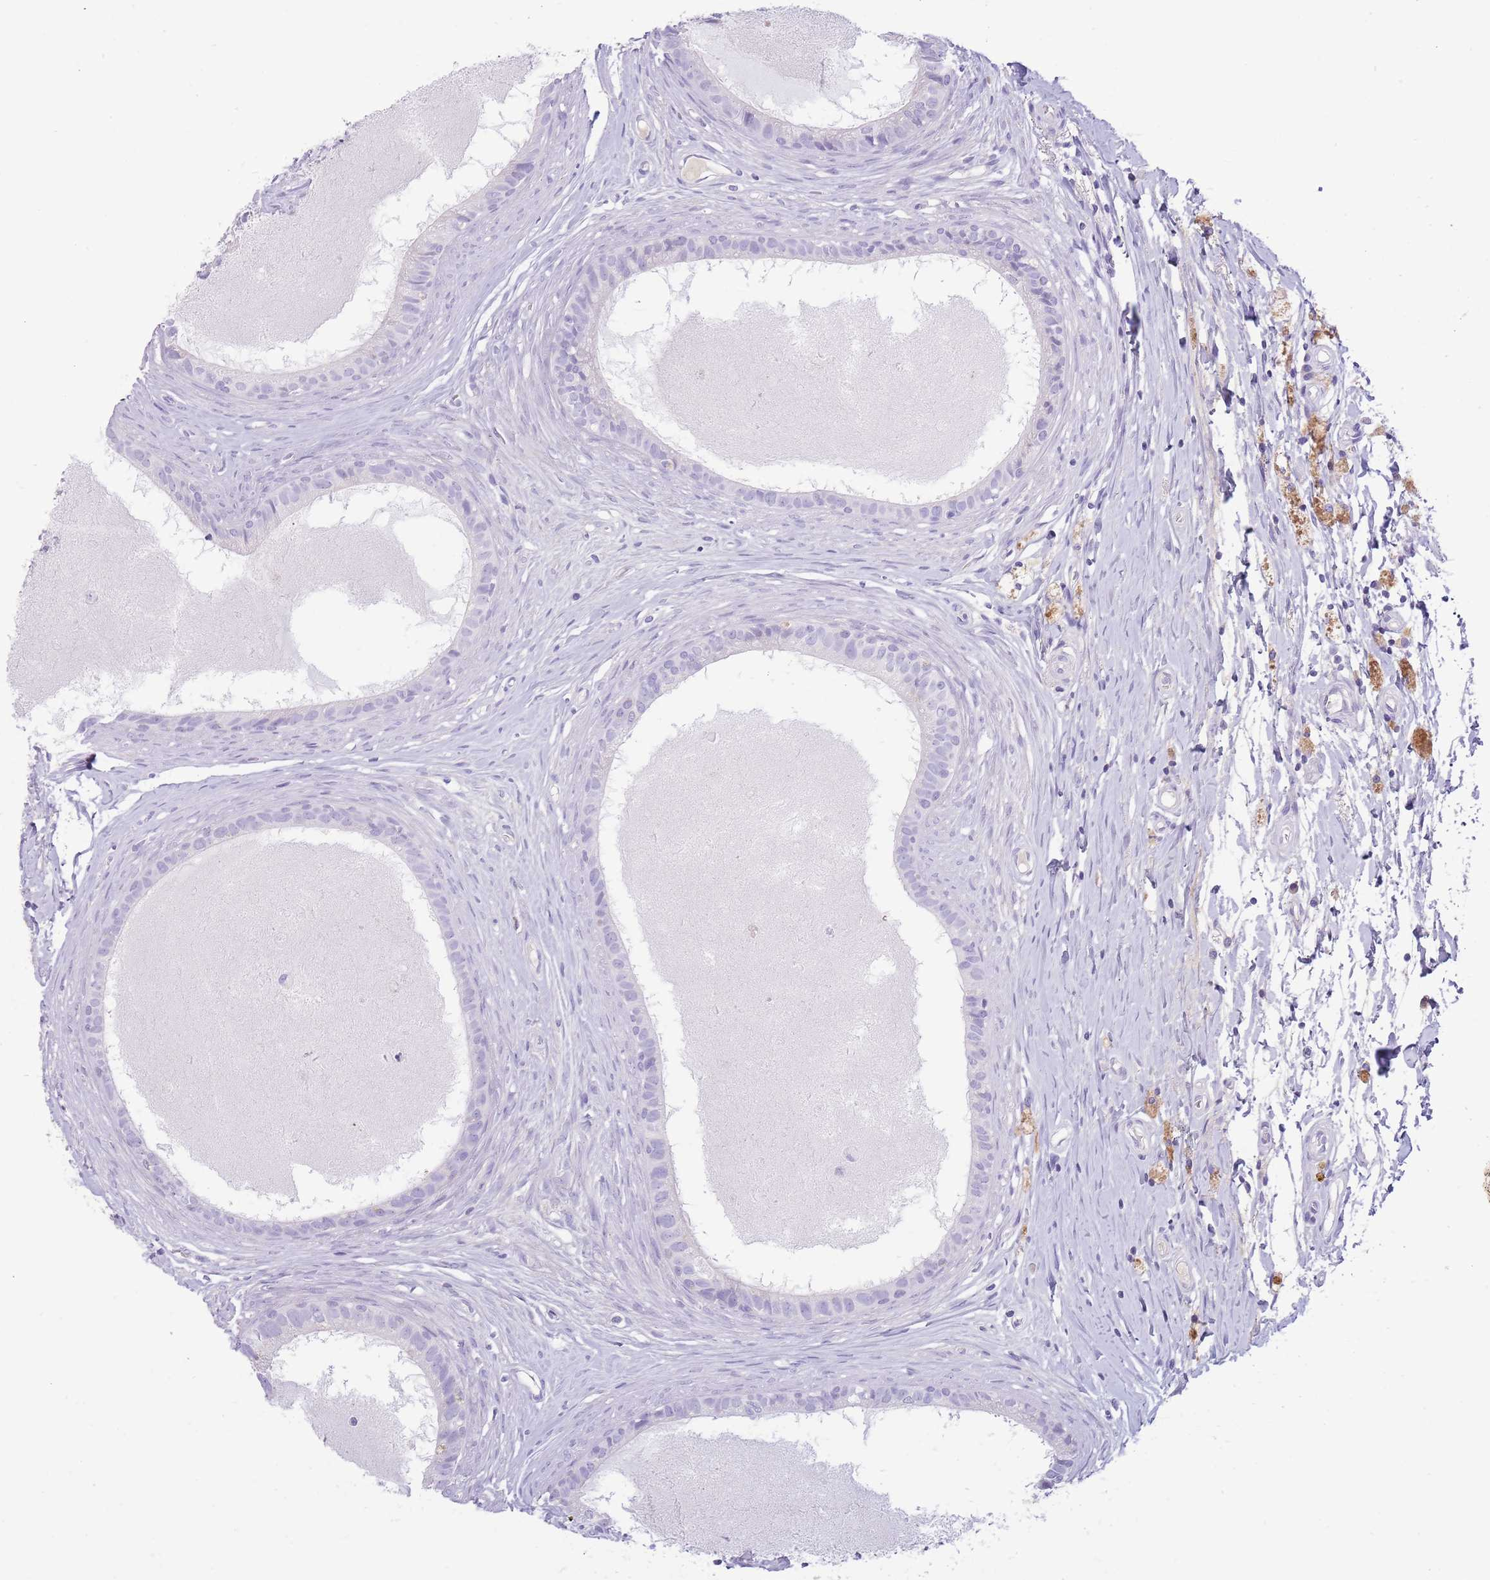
{"staining": {"intensity": "negative", "quantity": "none", "location": "none"}, "tissue": "epididymis", "cell_type": "Glandular cells", "image_type": "normal", "snomed": [{"axis": "morphology", "description": "Normal tissue, NOS"}, {"axis": "topography", "description": "Epididymis"}], "caption": "An IHC photomicrograph of benign epididymis is shown. There is no staining in glandular cells of epididymis.", "gene": "TOX2", "patient": {"sex": "male", "age": 80}}